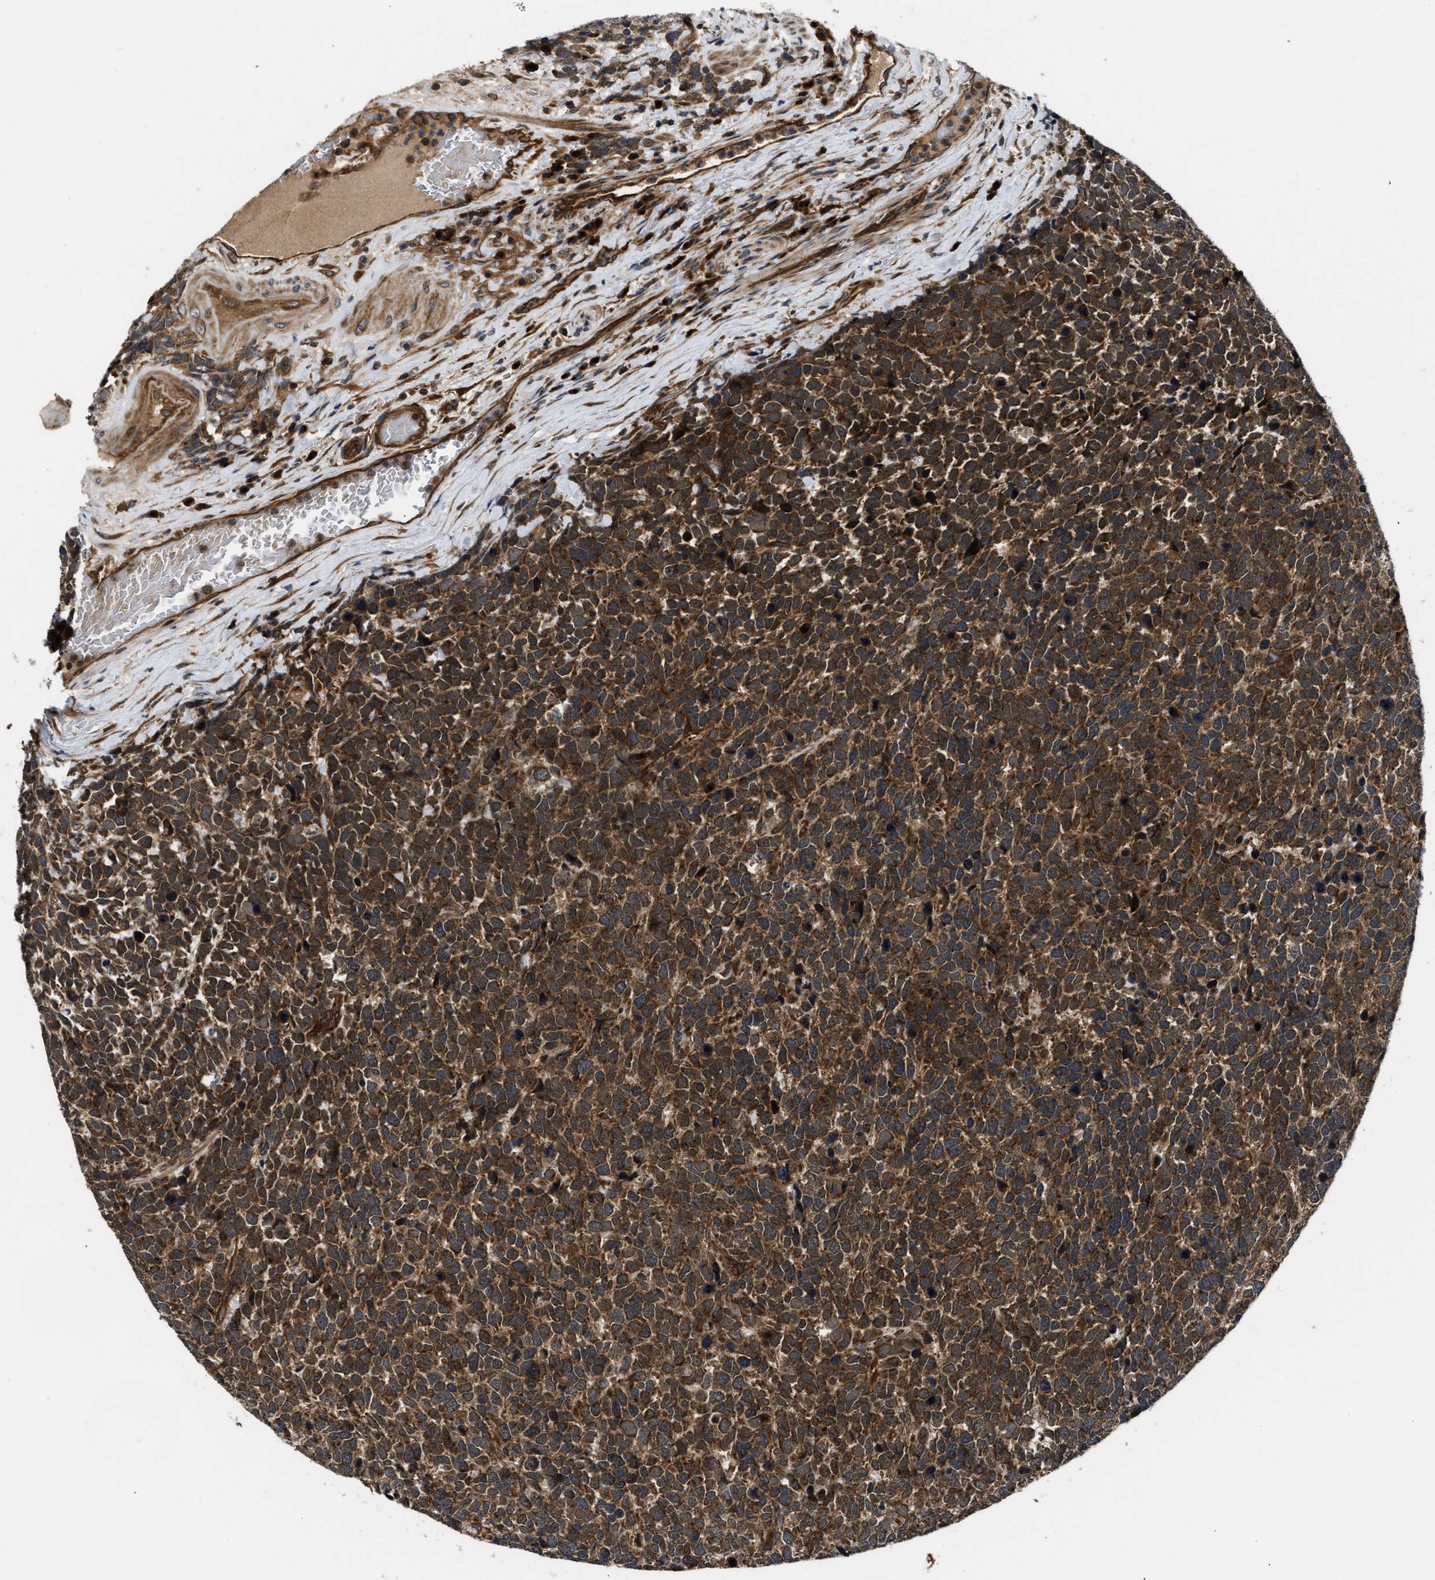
{"staining": {"intensity": "strong", "quantity": ">75%", "location": "cytoplasmic/membranous"}, "tissue": "urothelial cancer", "cell_type": "Tumor cells", "image_type": "cancer", "snomed": [{"axis": "morphology", "description": "Urothelial carcinoma, High grade"}, {"axis": "topography", "description": "Urinary bladder"}], "caption": "Tumor cells exhibit strong cytoplasmic/membranous staining in approximately >75% of cells in urothelial carcinoma (high-grade).", "gene": "PNPLA8", "patient": {"sex": "female", "age": 82}}